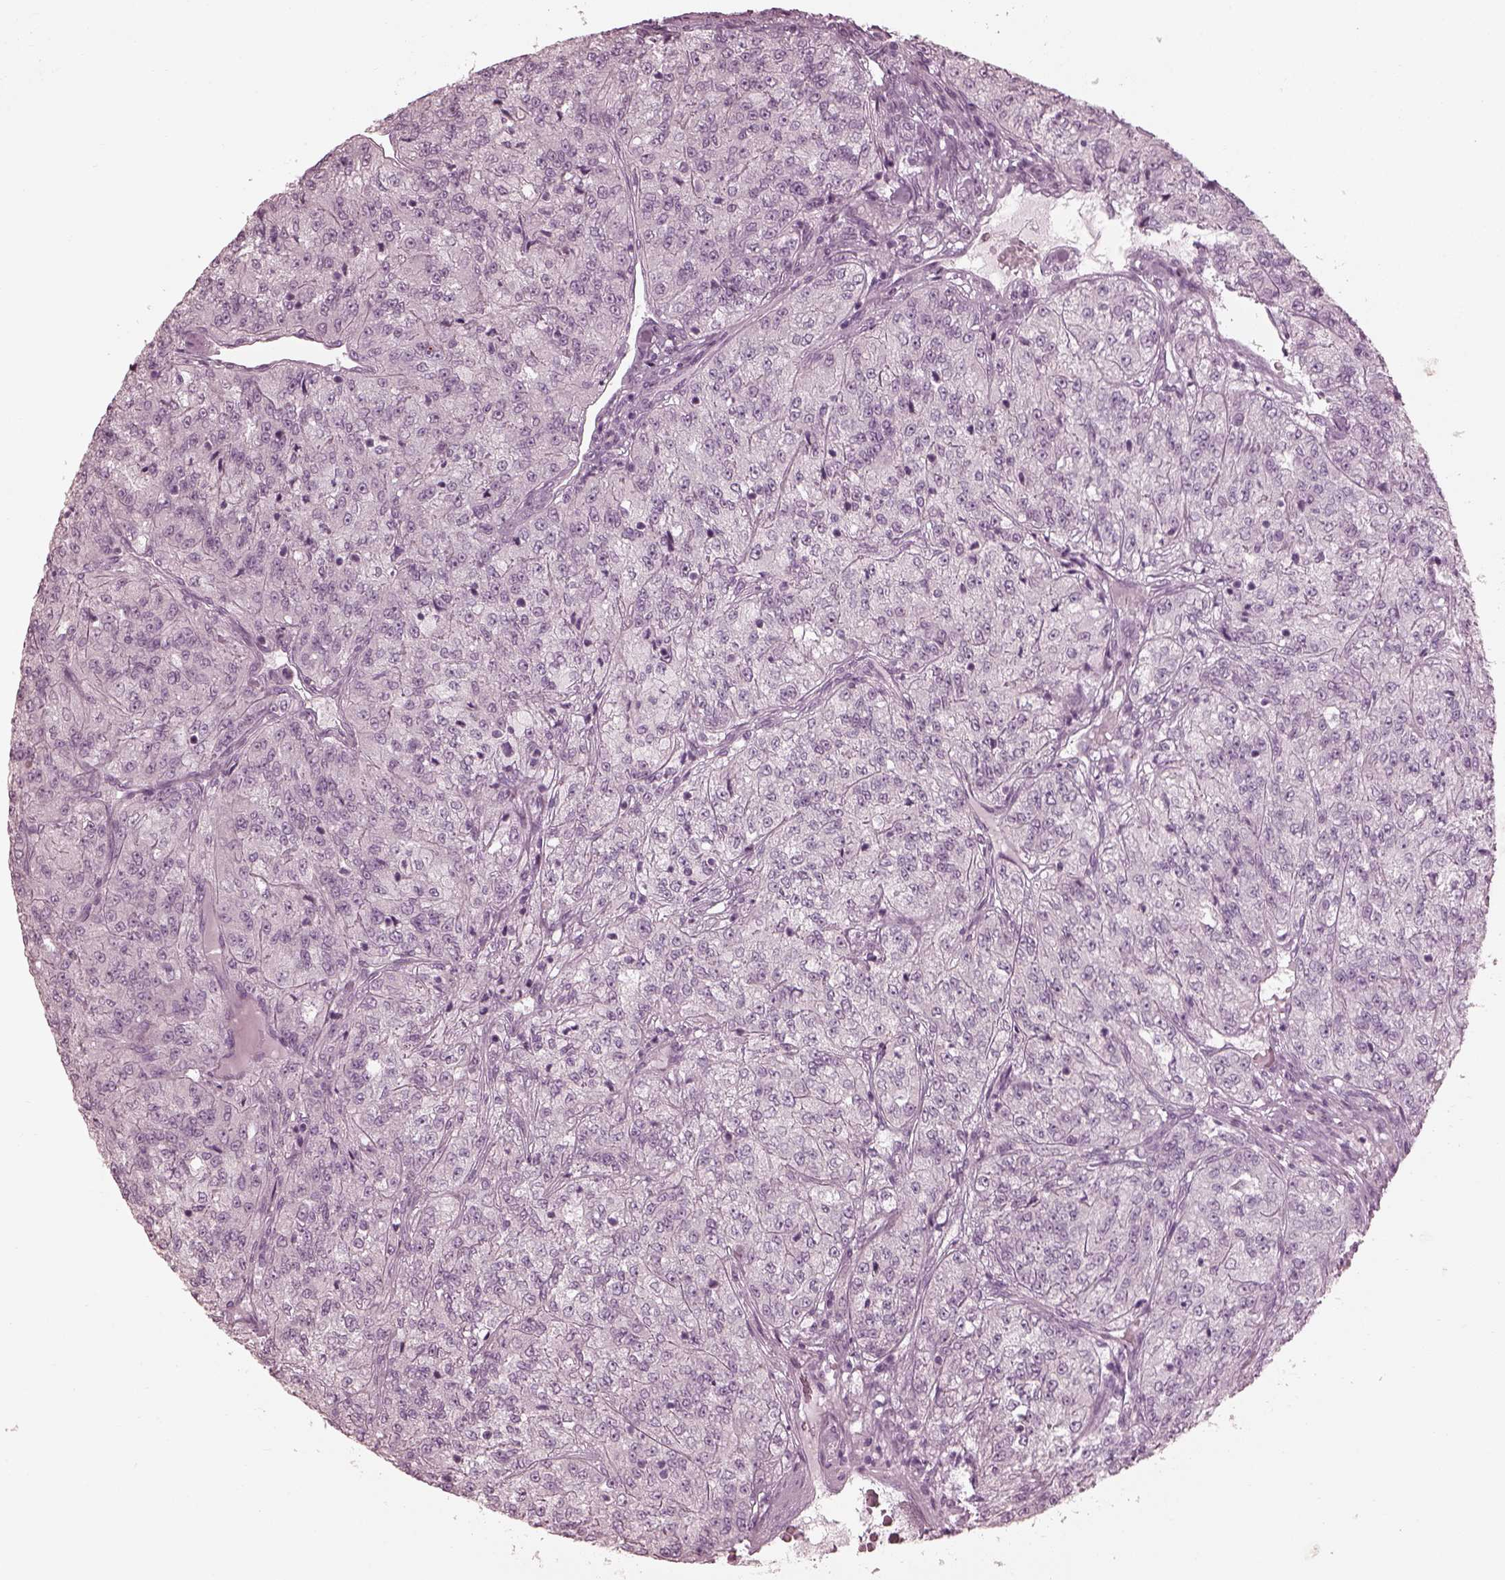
{"staining": {"intensity": "negative", "quantity": "none", "location": "none"}, "tissue": "renal cancer", "cell_type": "Tumor cells", "image_type": "cancer", "snomed": [{"axis": "morphology", "description": "Adenocarcinoma, NOS"}, {"axis": "topography", "description": "Kidney"}], "caption": "Tumor cells show no significant protein expression in renal adenocarcinoma.", "gene": "SAXO2", "patient": {"sex": "female", "age": 63}}